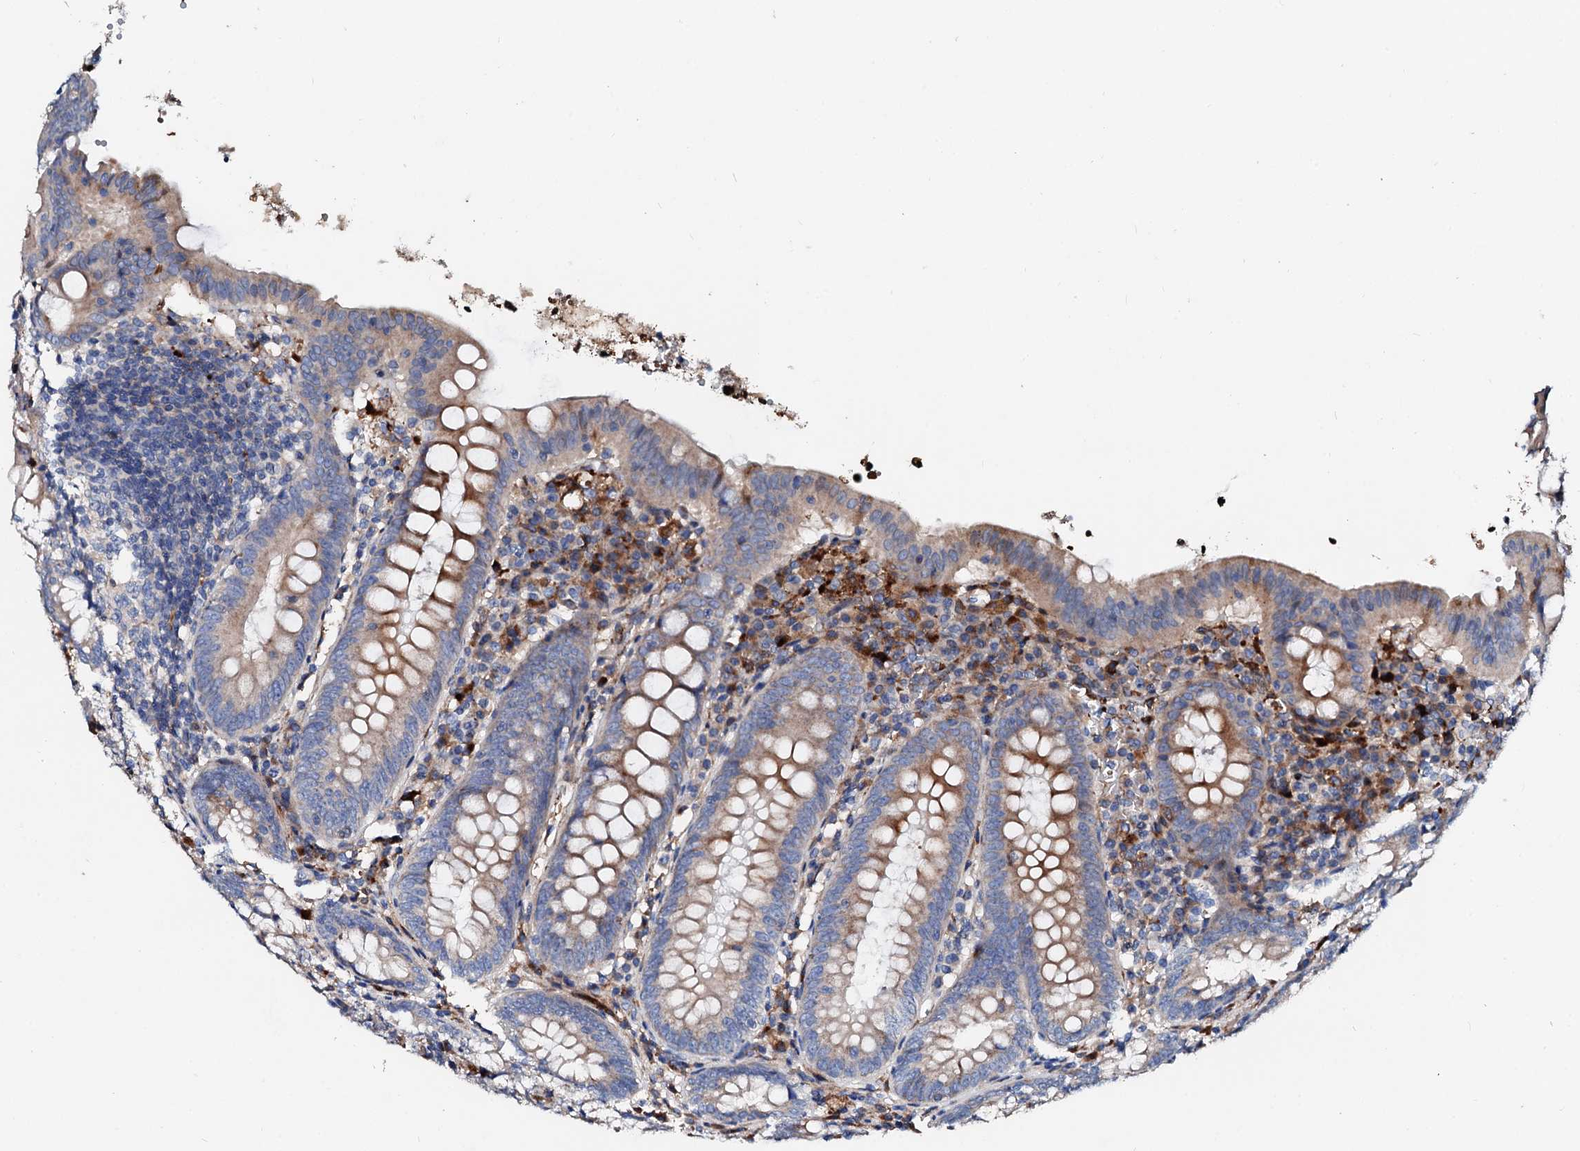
{"staining": {"intensity": "moderate", "quantity": "<25%", "location": "cytoplasmic/membranous"}, "tissue": "appendix", "cell_type": "Glandular cells", "image_type": "normal", "snomed": [{"axis": "morphology", "description": "Normal tissue, NOS"}, {"axis": "topography", "description": "Appendix"}], "caption": "The image displays immunohistochemical staining of unremarkable appendix. There is moderate cytoplasmic/membranous staining is identified in about <25% of glandular cells.", "gene": "SLC10A7", "patient": {"sex": "female", "age": 54}}